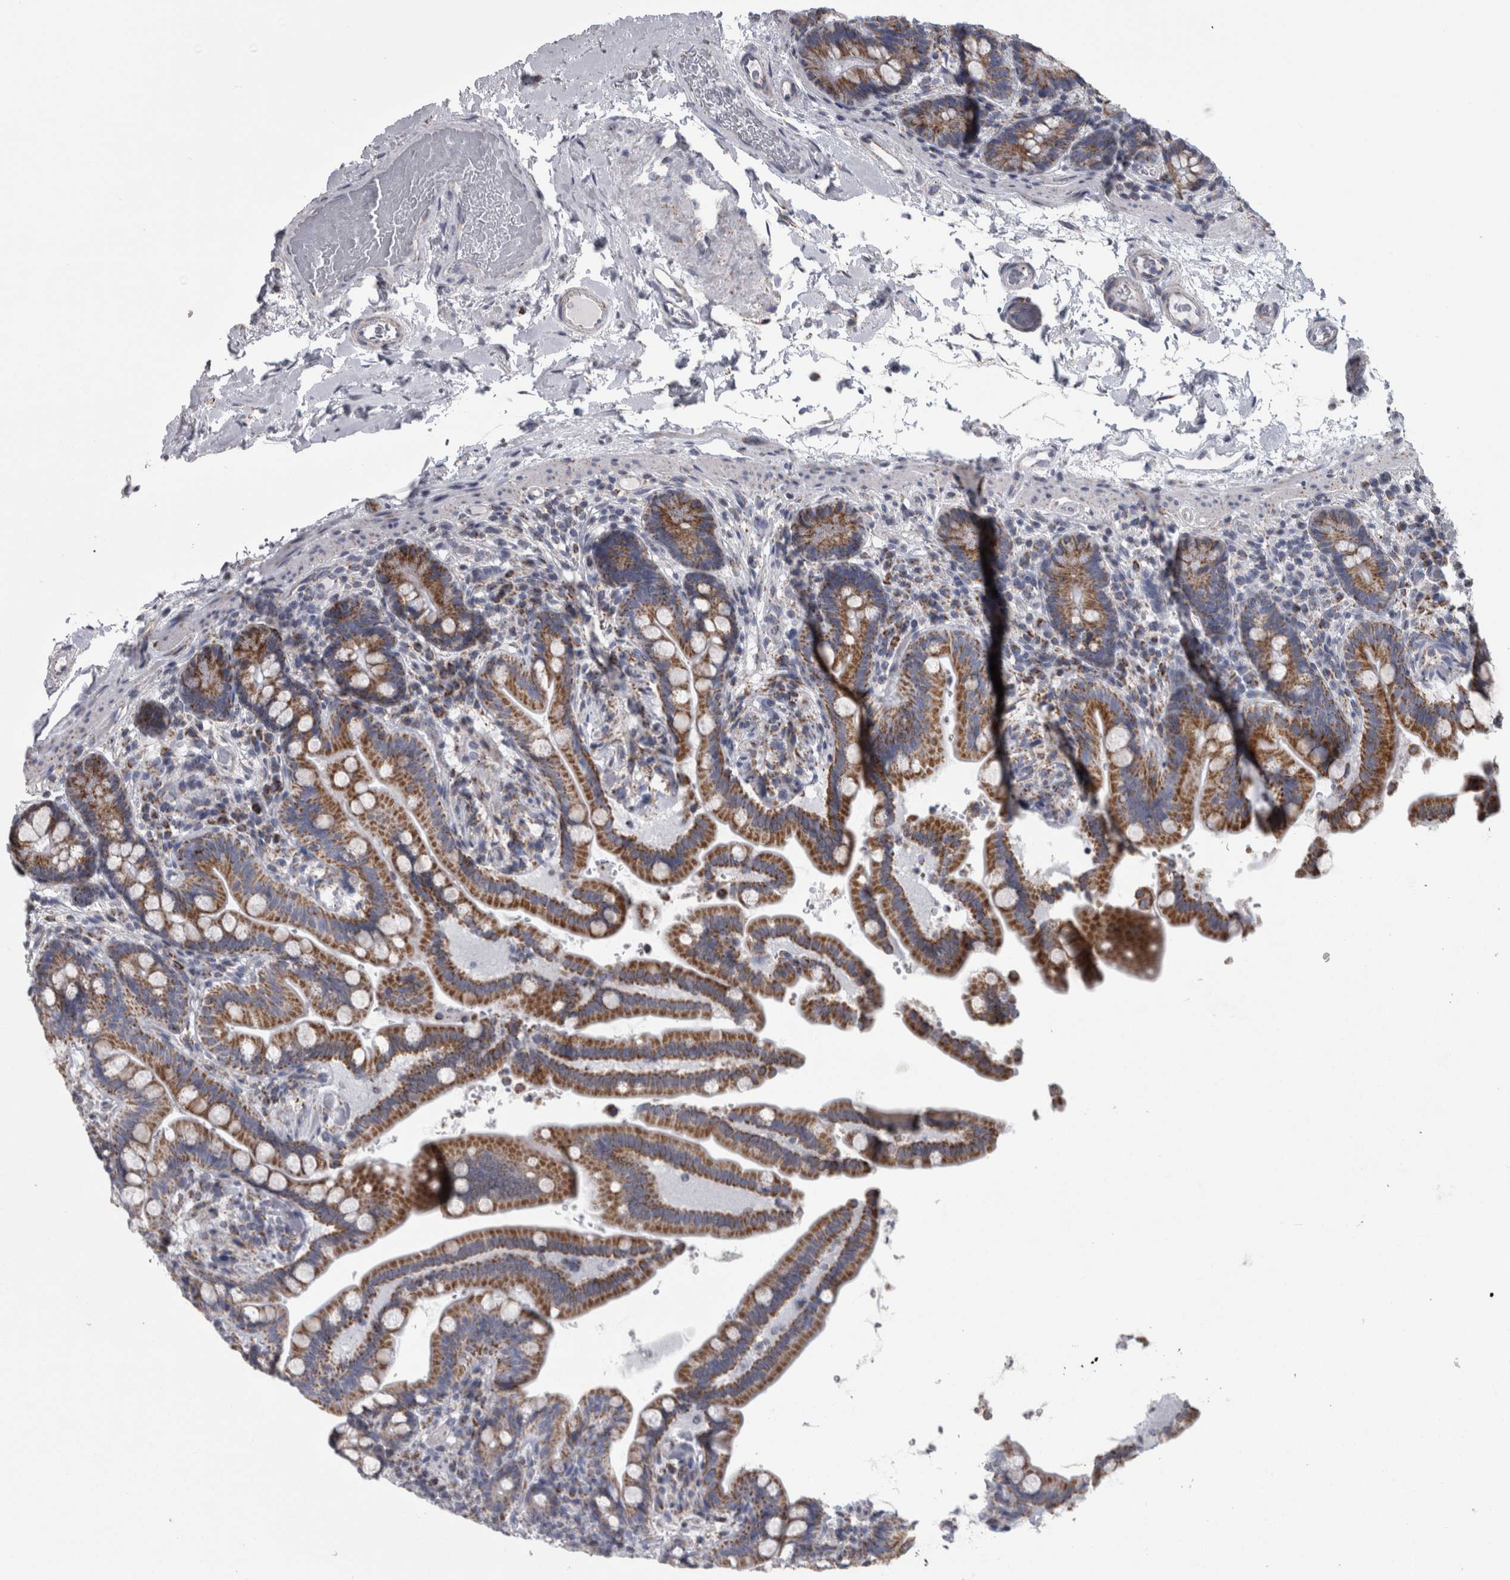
{"staining": {"intensity": "weak", "quantity": "25%-75%", "location": "cytoplasmic/membranous"}, "tissue": "colon", "cell_type": "Endothelial cells", "image_type": "normal", "snomed": [{"axis": "morphology", "description": "Normal tissue, NOS"}, {"axis": "topography", "description": "Smooth muscle"}, {"axis": "topography", "description": "Colon"}], "caption": "Immunohistochemical staining of benign human colon exhibits low levels of weak cytoplasmic/membranous expression in approximately 25%-75% of endothelial cells.", "gene": "DBT", "patient": {"sex": "male", "age": 73}}